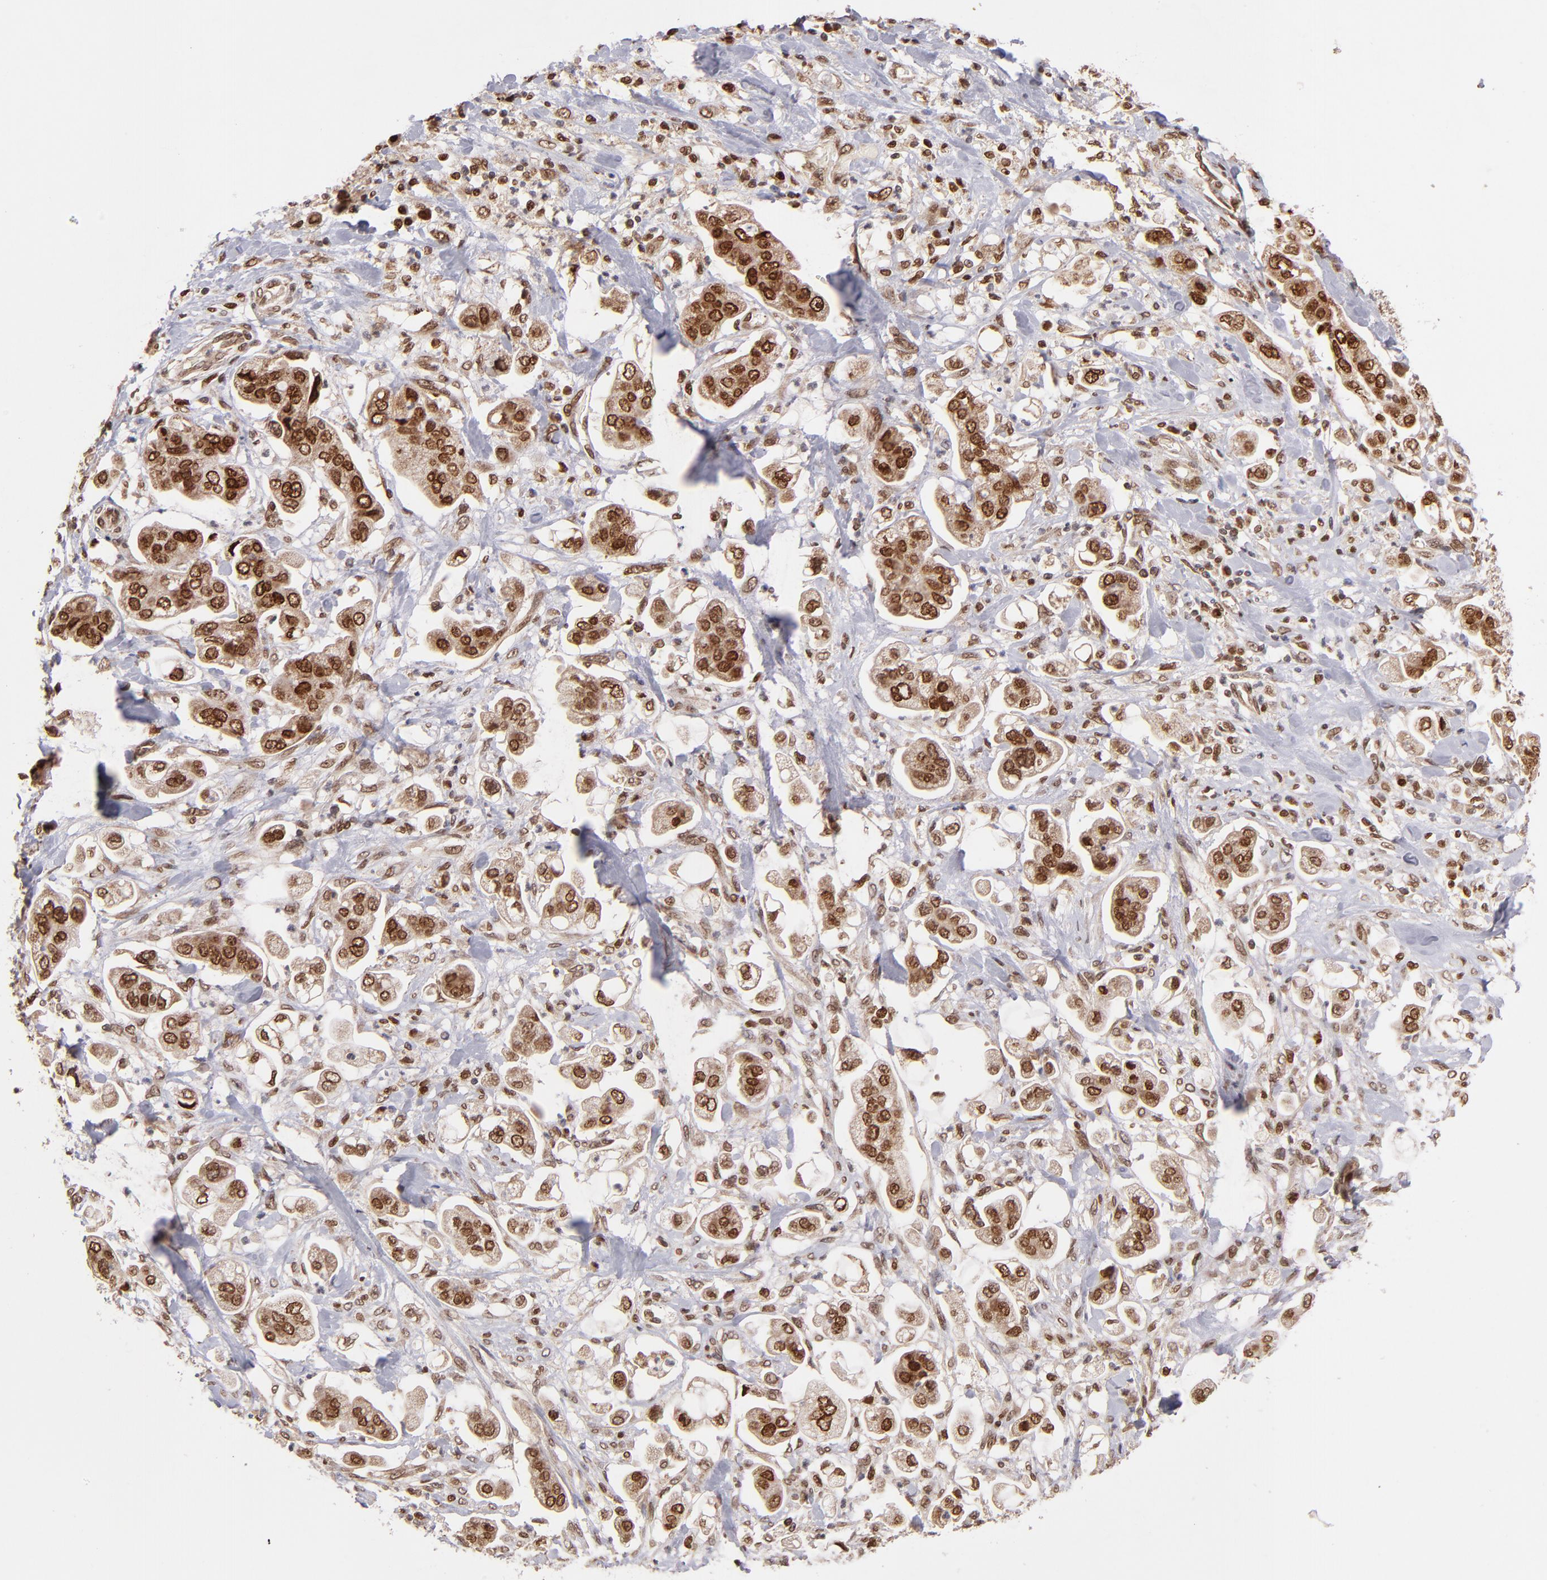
{"staining": {"intensity": "moderate", "quantity": ">75%", "location": "cytoplasmic/membranous,nuclear"}, "tissue": "stomach cancer", "cell_type": "Tumor cells", "image_type": "cancer", "snomed": [{"axis": "morphology", "description": "Adenocarcinoma, NOS"}, {"axis": "topography", "description": "Stomach"}], "caption": "IHC staining of stomach adenocarcinoma, which demonstrates medium levels of moderate cytoplasmic/membranous and nuclear expression in approximately >75% of tumor cells indicating moderate cytoplasmic/membranous and nuclear protein staining. The staining was performed using DAB (brown) for protein detection and nuclei were counterstained in hematoxylin (blue).", "gene": "TOP1MT", "patient": {"sex": "male", "age": 62}}